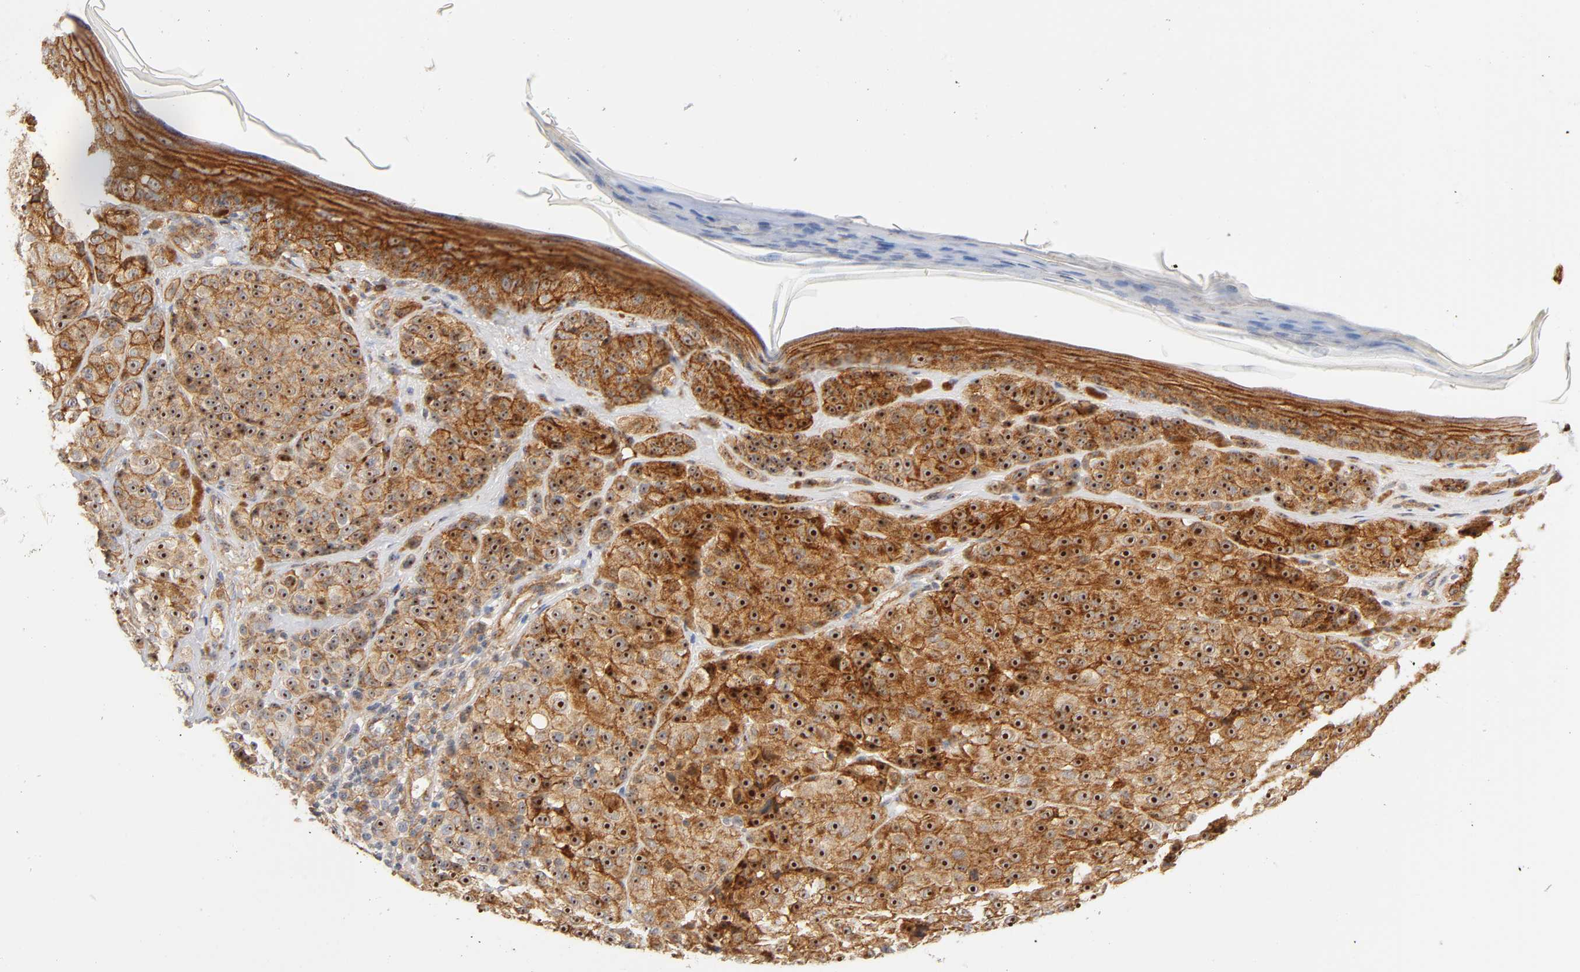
{"staining": {"intensity": "strong", "quantity": ">75%", "location": "cytoplasmic/membranous,nuclear"}, "tissue": "melanoma", "cell_type": "Tumor cells", "image_type": "cancer", "snomed": [{"axis": "morphology", "description": "Malignant melanoma, NOS"}, {"axis": "topography", "description": "Skin"}], "caption": "Brown immunohistochemical staining in human melanoma exhibits strong cytoplasmic/membranous and nuclear positivity in approximately >75% of tumor cells. The protein of interest is stained brown, and the nuclei are stained in blue (DAB IHC with brightfield microscopy, high magnification).", "gene": "PLD1", "patient": {"sex": "female", "age": 75}}